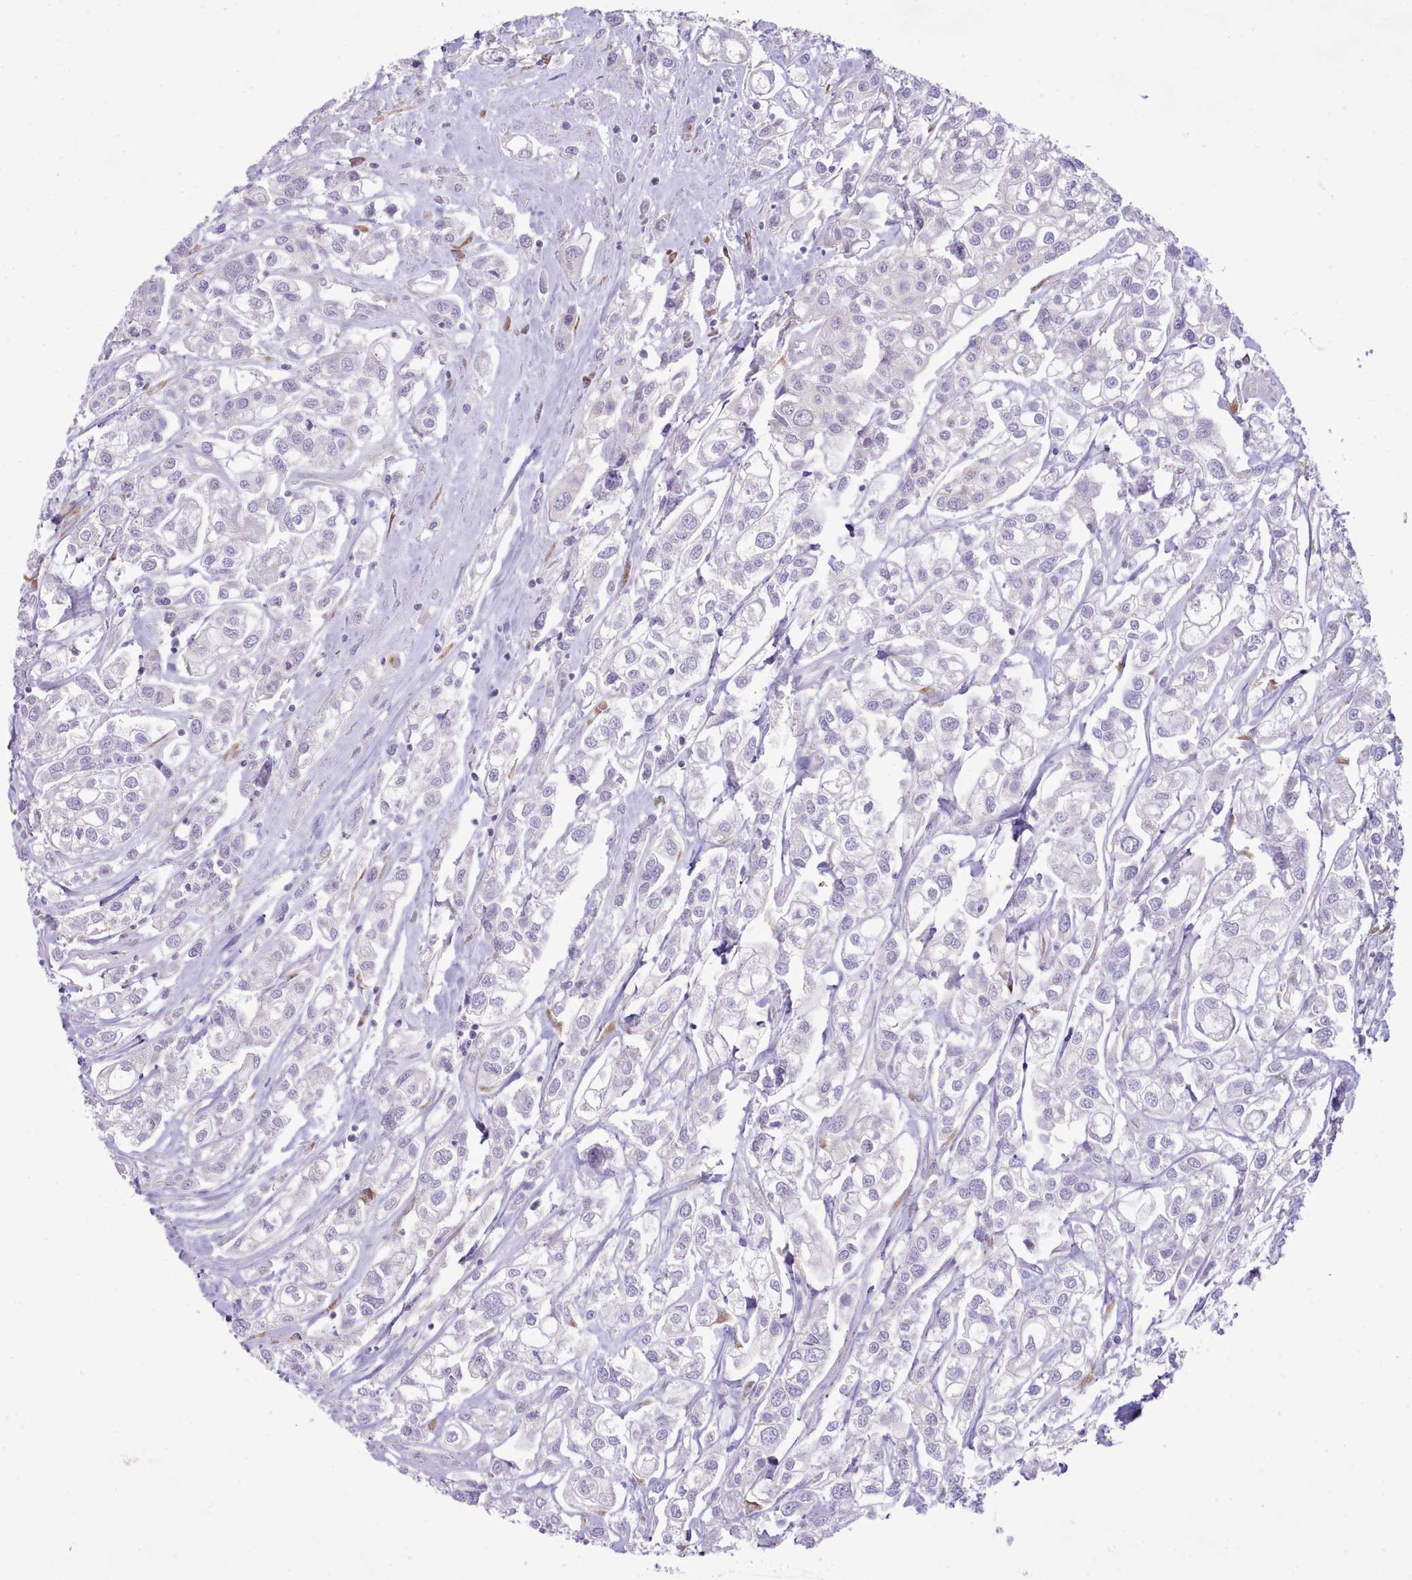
{"staining": {"intensity": "negative", "quantity": "none", "location": "none"}, "tissue": "urothelial cancer", "cell_type": "Tumor cells", "image_type": "cancer", "snomed": [{"axis": "morphology", "description": "Urothelial carcinoma, High grade"}, {"axis": "topography", "description": "Urinary bladder"}], "caption": "DAB immunohistochemical staining of urothelial cancer reveals no significant staining in tumor cells.", "gene": "CCL1", "patient": {"sex": "male", "age": 67}}